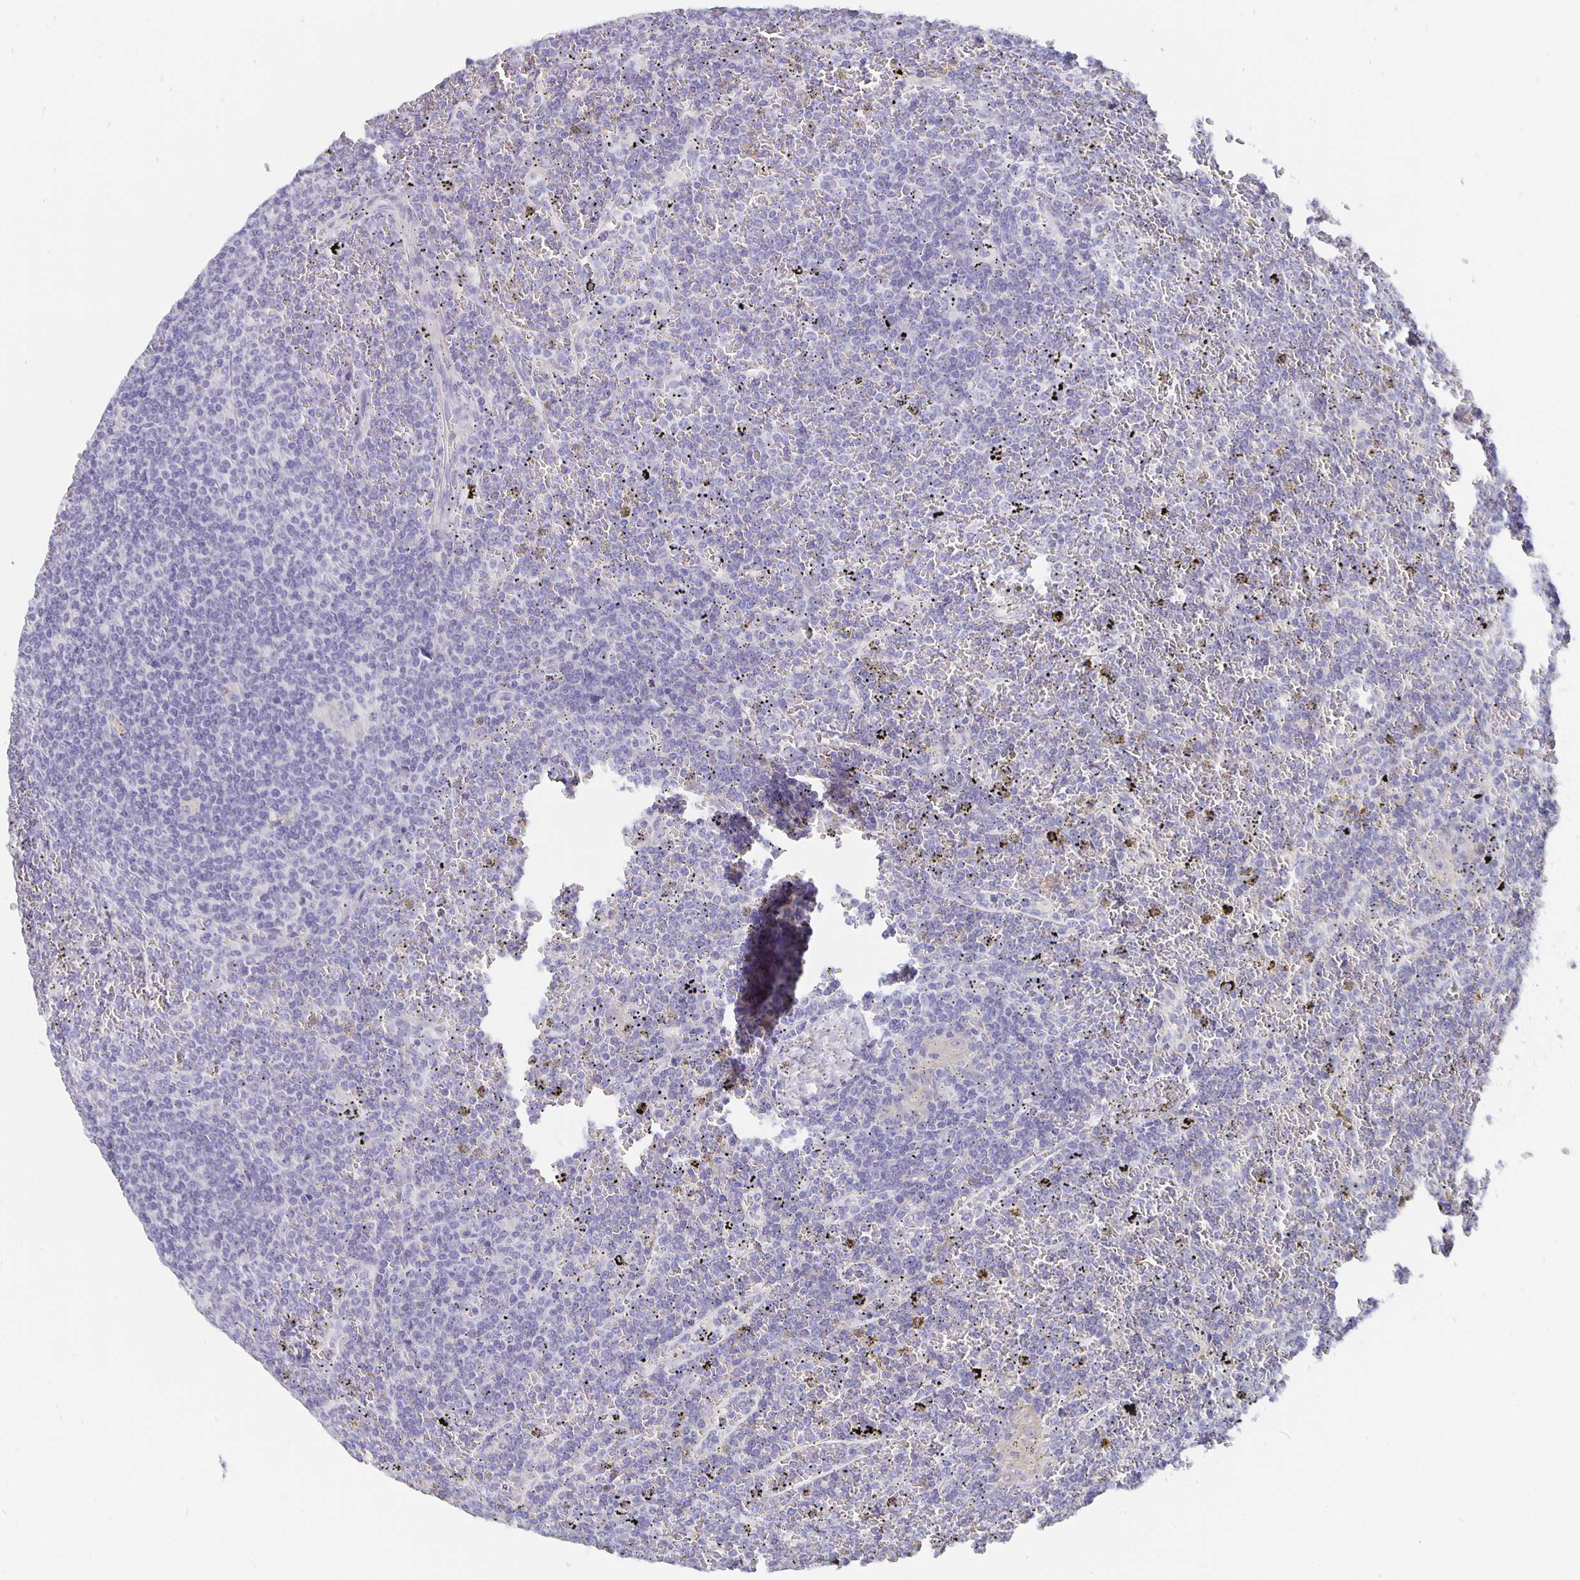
{"staining": {"intensity": "negative", "quantity": "none", "location": "none"}, "tissue": "lymphoma", "cell_type": "Tumor cells", "image_type": "cancer", "snomed": [{"axis": "morphology", "description": "Malignant lymphoma, non-Hodgkin's type, Low grade"}, {"axis": "topography", "description": "Spleen"}], "caption": "This micrograph is of malignant lymphoma, non-Hodgkin's type (low-grade) stained with IHC to label a protein in brown with the nuclei are counter-stained blue. There is no positivity in tumor cells.", "gene": "CFAP74", "patient": {"sex": "female", "age": 19}}